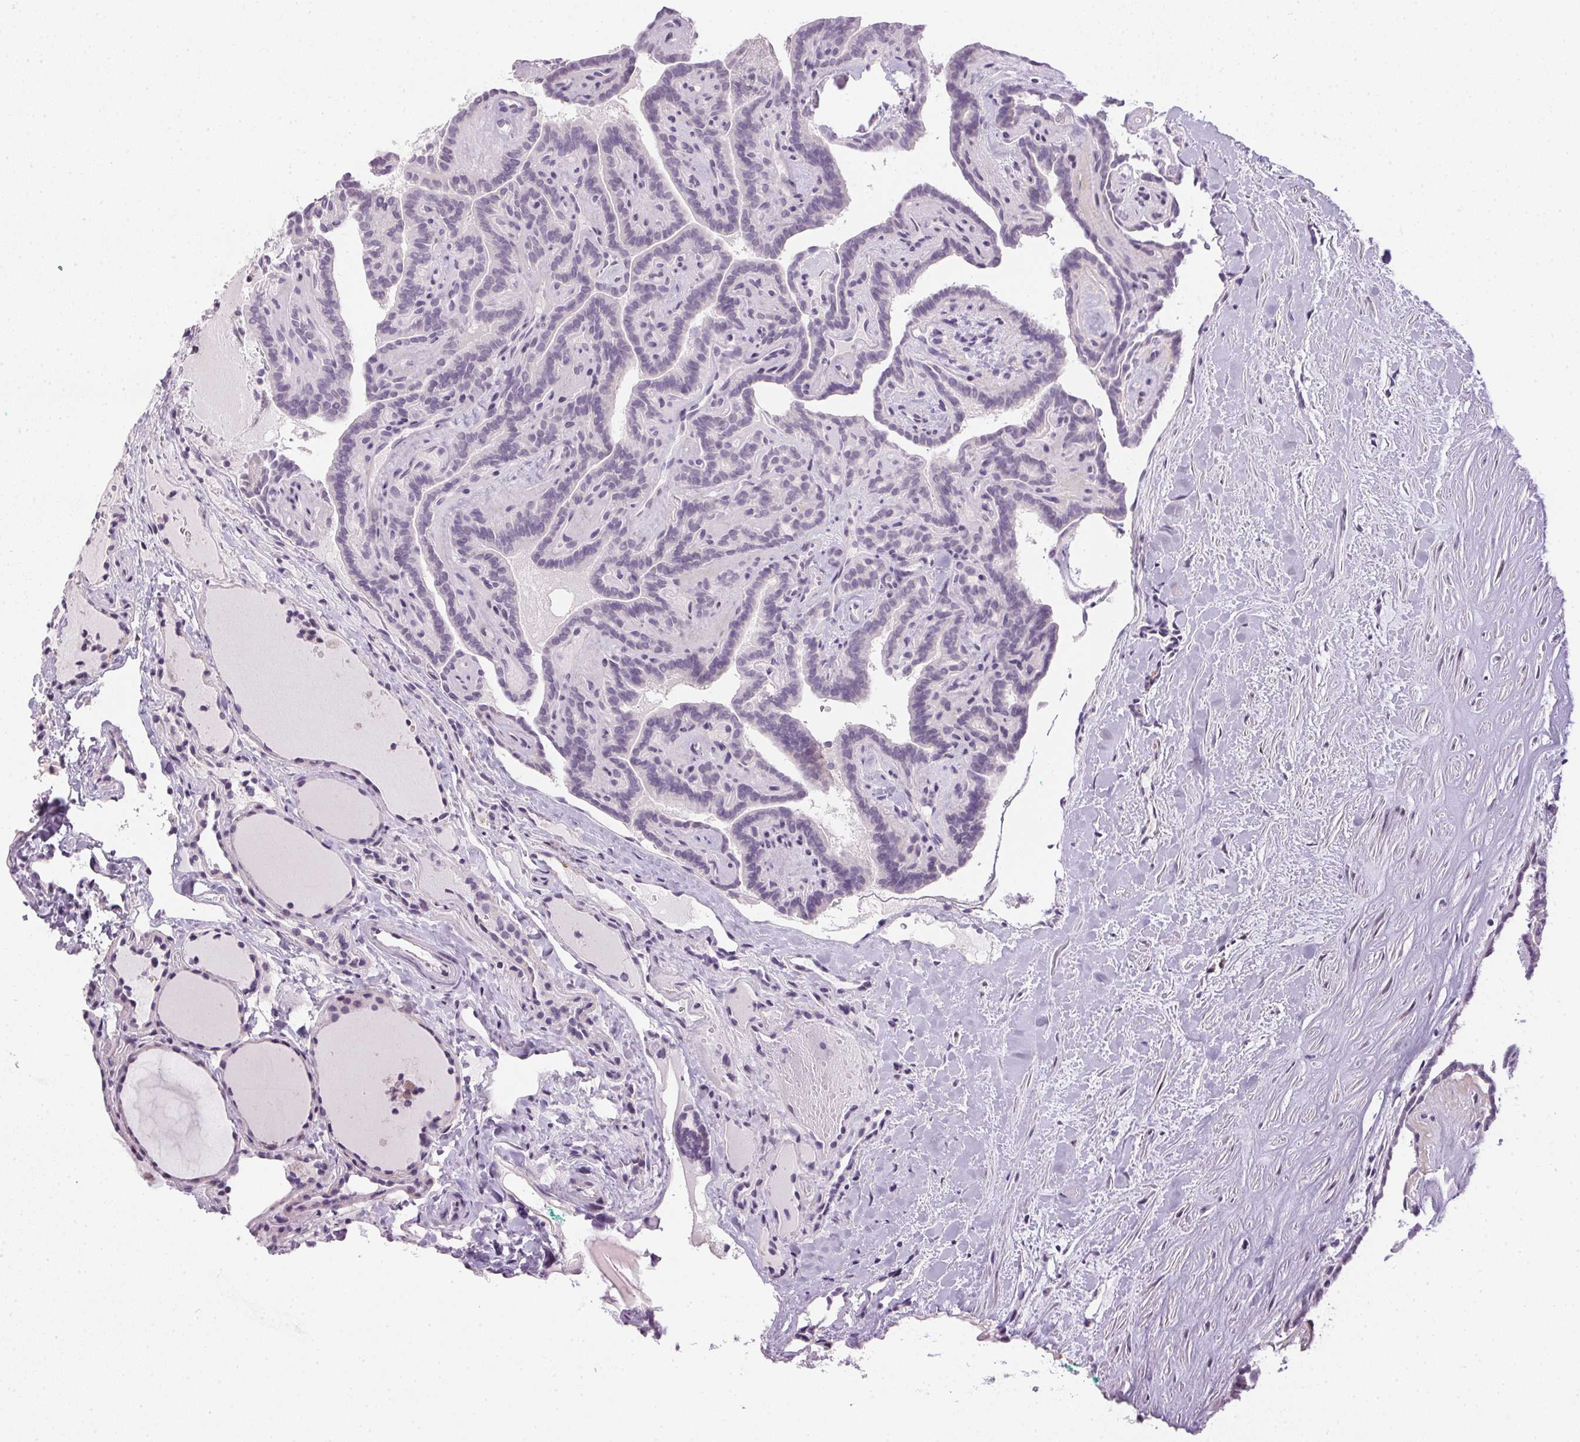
{"staining": {"intensity": "negative", "quantity": "none", "location": "none"}, "tissue": "thyroid cancer", "cell_type": "Tumor cells", "image_type": "cancer", "snomed": [{"axis": "morphology", "description": "Papillary adenocarcinoma, NOS"}, {"axis": "topography", "description": "Thyroid gland"}], "caption": "Papillary adenocarcinoma (thyroid) was stained to show a protein in brown. There is no significant expression in tumor cells.", "gene": "GSDMC", "patient": {"sex": "female", "age": 21}}